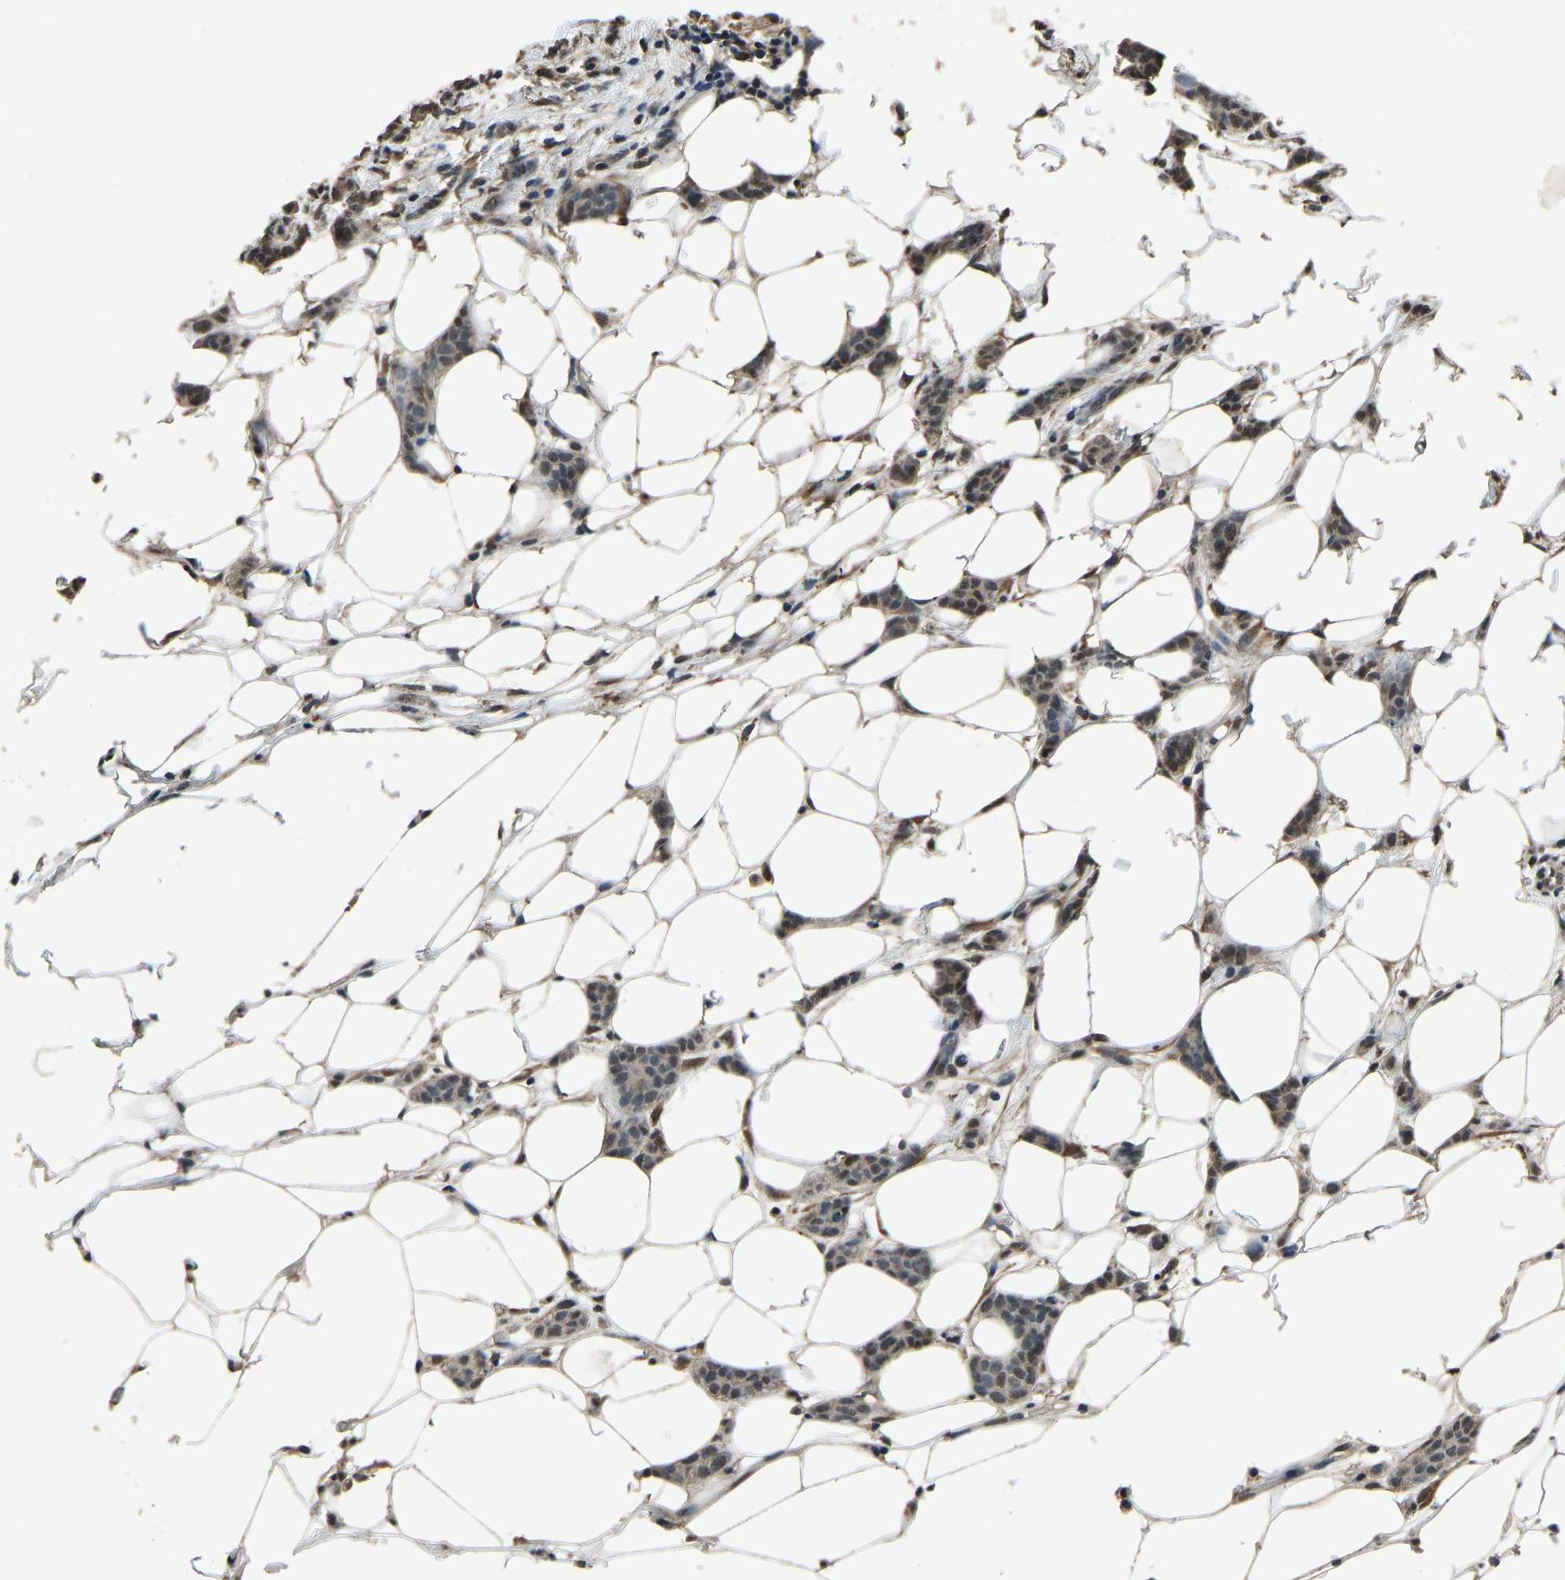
{"staining": {"intensity": "moderate", "quantity": "25%-75%", "location": "nuclear"}, "tissue": "breast cancer", "cell_type": "Tumor cells", "image_type": "cancer", "snomed": [{"axis": "morphology", "description": "Lobular carcinoma"}, {"axis": "topography", "description": "Skin"}, {"axis": "topography", "description": "Breast"}], "caption": "Immunohistochemical staining of human lobular carcinoma (breast) demonstrates moderate nuclear protein expression in about 25%-75% of tumor cells. (brown staining indicates protein expression, while blue staining denotes nuclei).", "gene": "TOX4", "patient": {"sex": "female", "age": 46}}